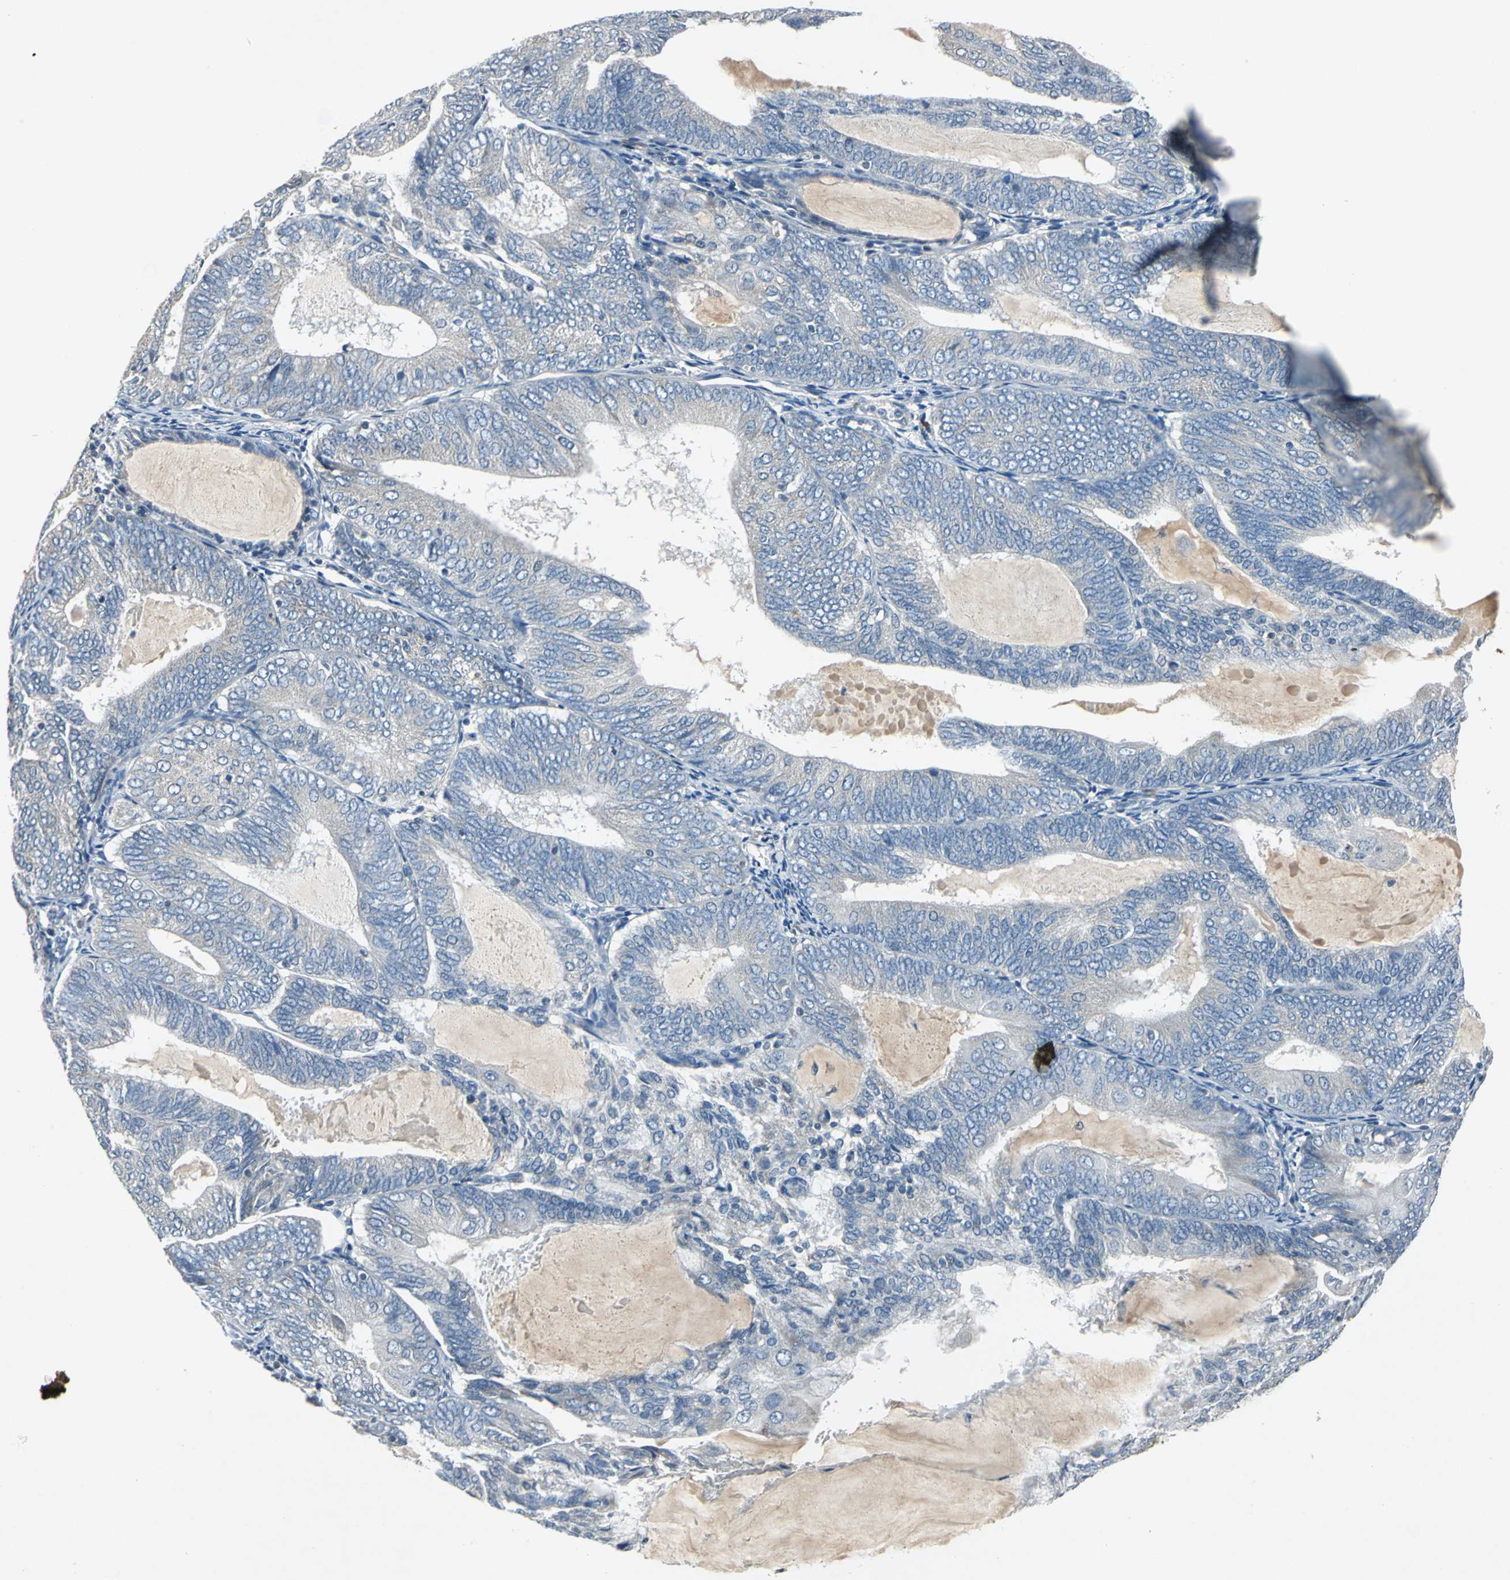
{"staining": {"intensity": "negative", "quantity": "none", "location": "none"}, "tissue": "endometrial cancer", "cell_type": "Tumor cells", "image_type": "cancer", "snomed": [{"axis": "morphology", "description": "Adenocarcinoma, NOS"}, {"axis": "topography", "description": "Endometrium"}], "caption": "Micrograph shows no significant protein positivity in tumor cells of adenocarcinoma (endometrial). (DAB IHC with hematoxylin counter stain).", "gene": "SLC2A13", "patient": {"sex": "female", "age": 81}}